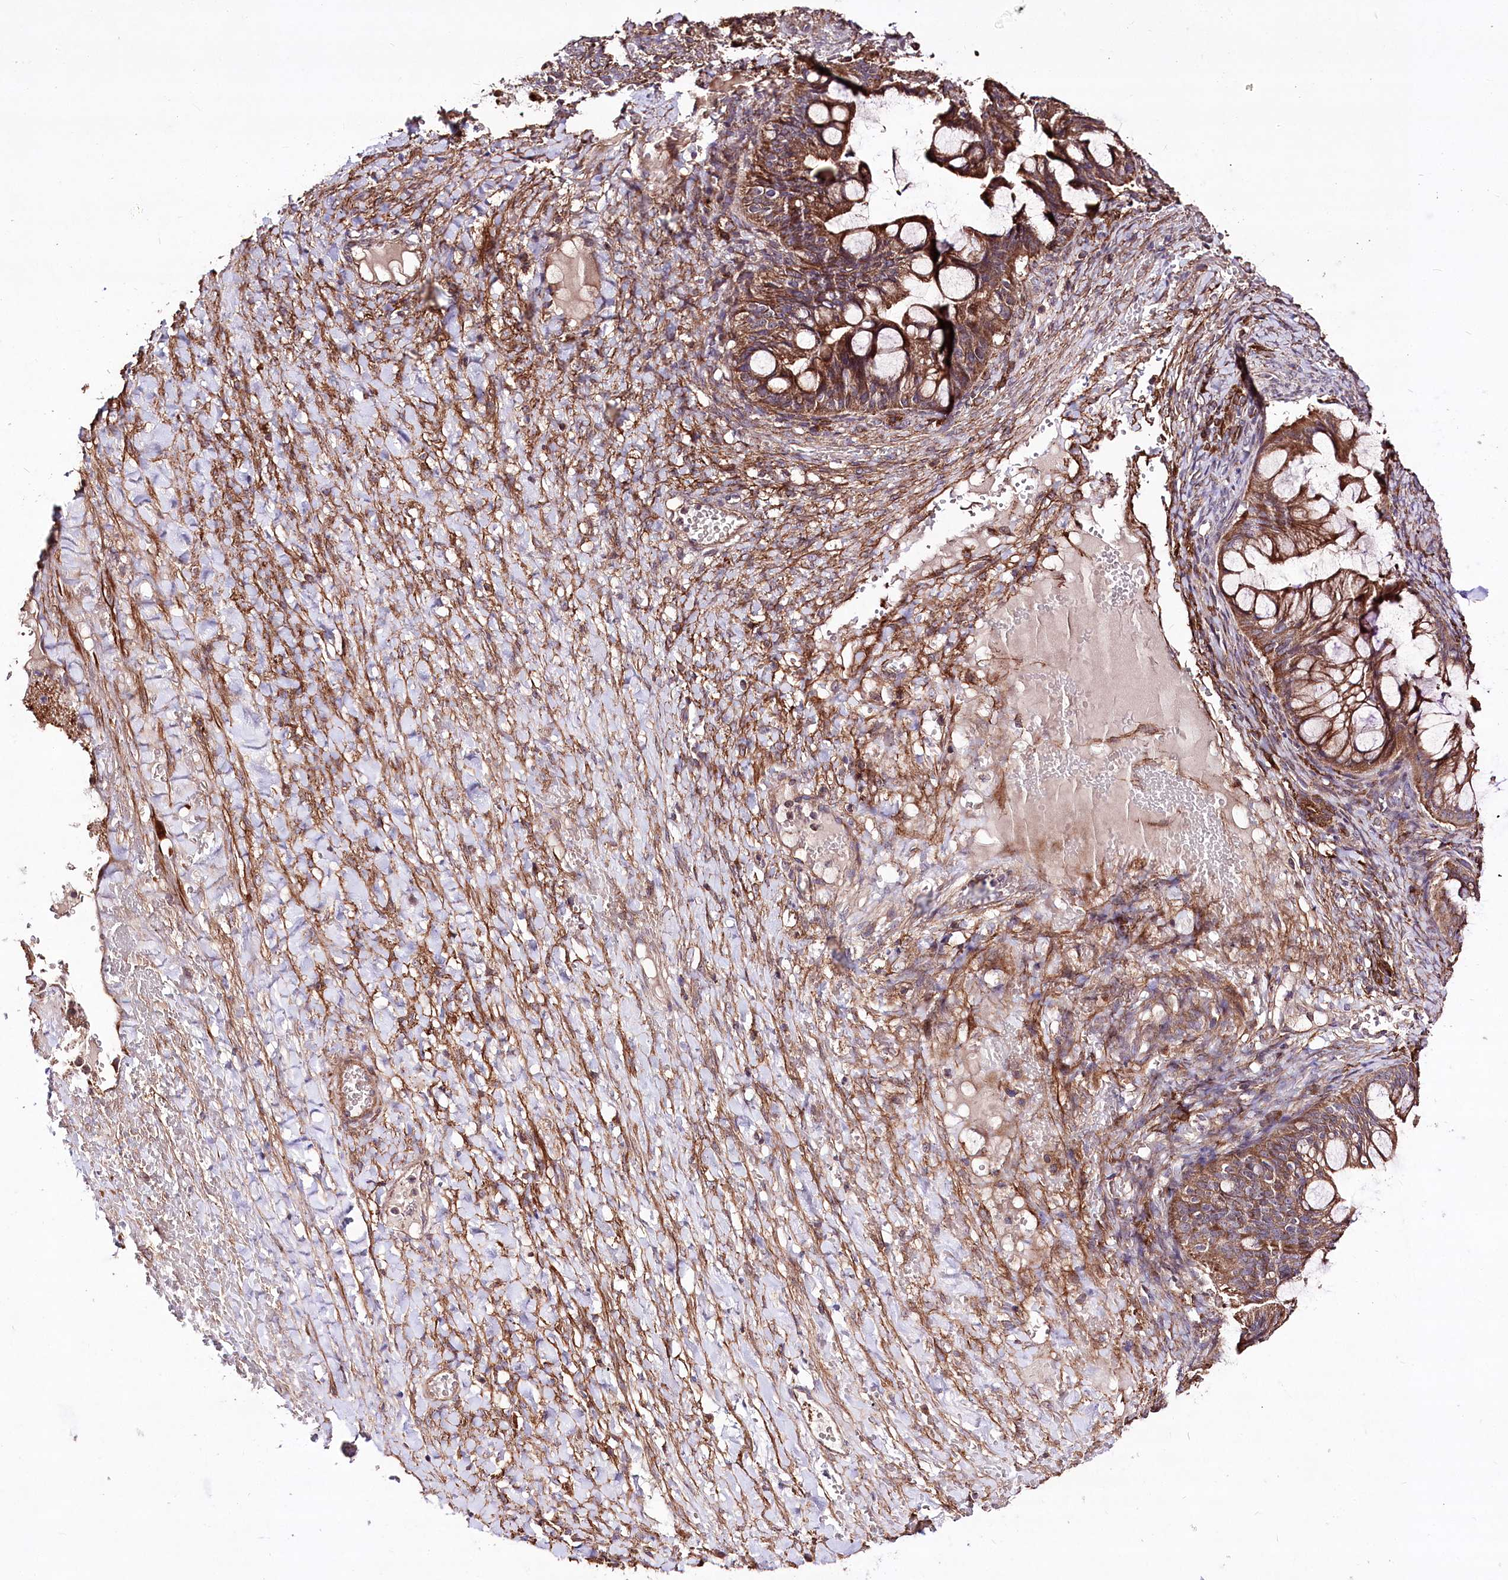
{"staining": {"intensity": "moderate", "quantity": ">75%", "location": "cytoplasmic/membranous"}, "tissue": "ovarian cancer", "cell_type": "Tumor cells", "image_type": "cancer", "snomed": [{"axis": "morphology", "description": "Cystadenocarcinoma, mucinous, NOS"}, {"axis": "topography", "description": "Ovary"}], "caption": "Ovarian cancer (mucinous cystadenocarcinoma) stained with immunohistochemistry (IHC) reveals moderate cytoplasmic/membranous staining in approximately >75% of tumor cells.", "gene": "WWC1", "patient": {"sex": "female", "age": 73}}